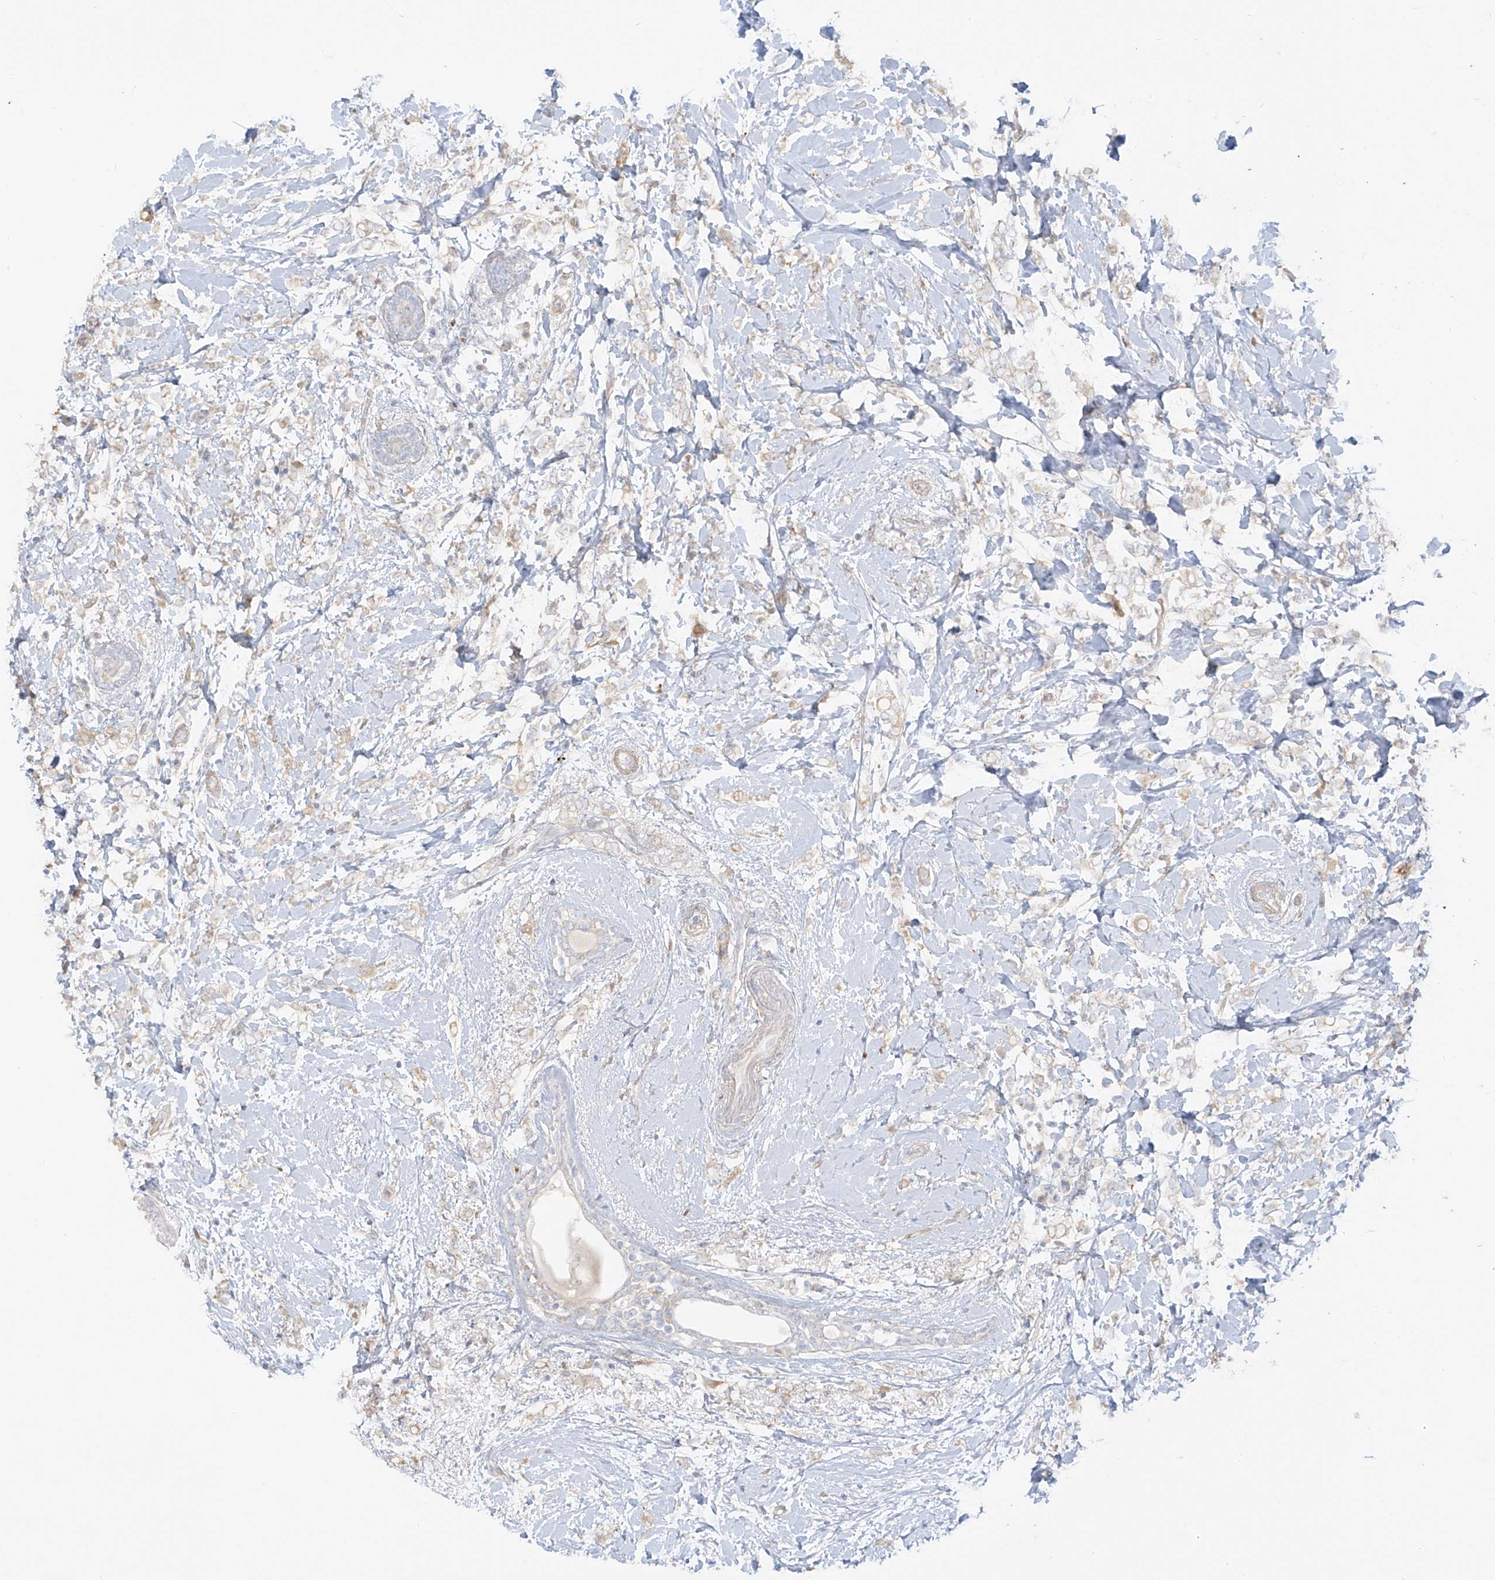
{"staining": {"intensity": "negative", "quantity": "none", "location": "none"}, "tissue": "breast cancer", "cell_type": "Tumor cells", "image_type": "cancer", "snomed": [{"axis": "morphology", "description": "Normal tissue, NOS"}, {"axis": "morphology", "description": "Lobular carcinoma"}, {"axis": "topography", "description": "Breast"}], "caption": "DAB (3,3'-diaminobenzidine) immunohistochemical staining of human breast cancer displays no significant positivity in tumor cells.", "gene": "UPK1B", "patient": {"sex": "female", "age": 47}}